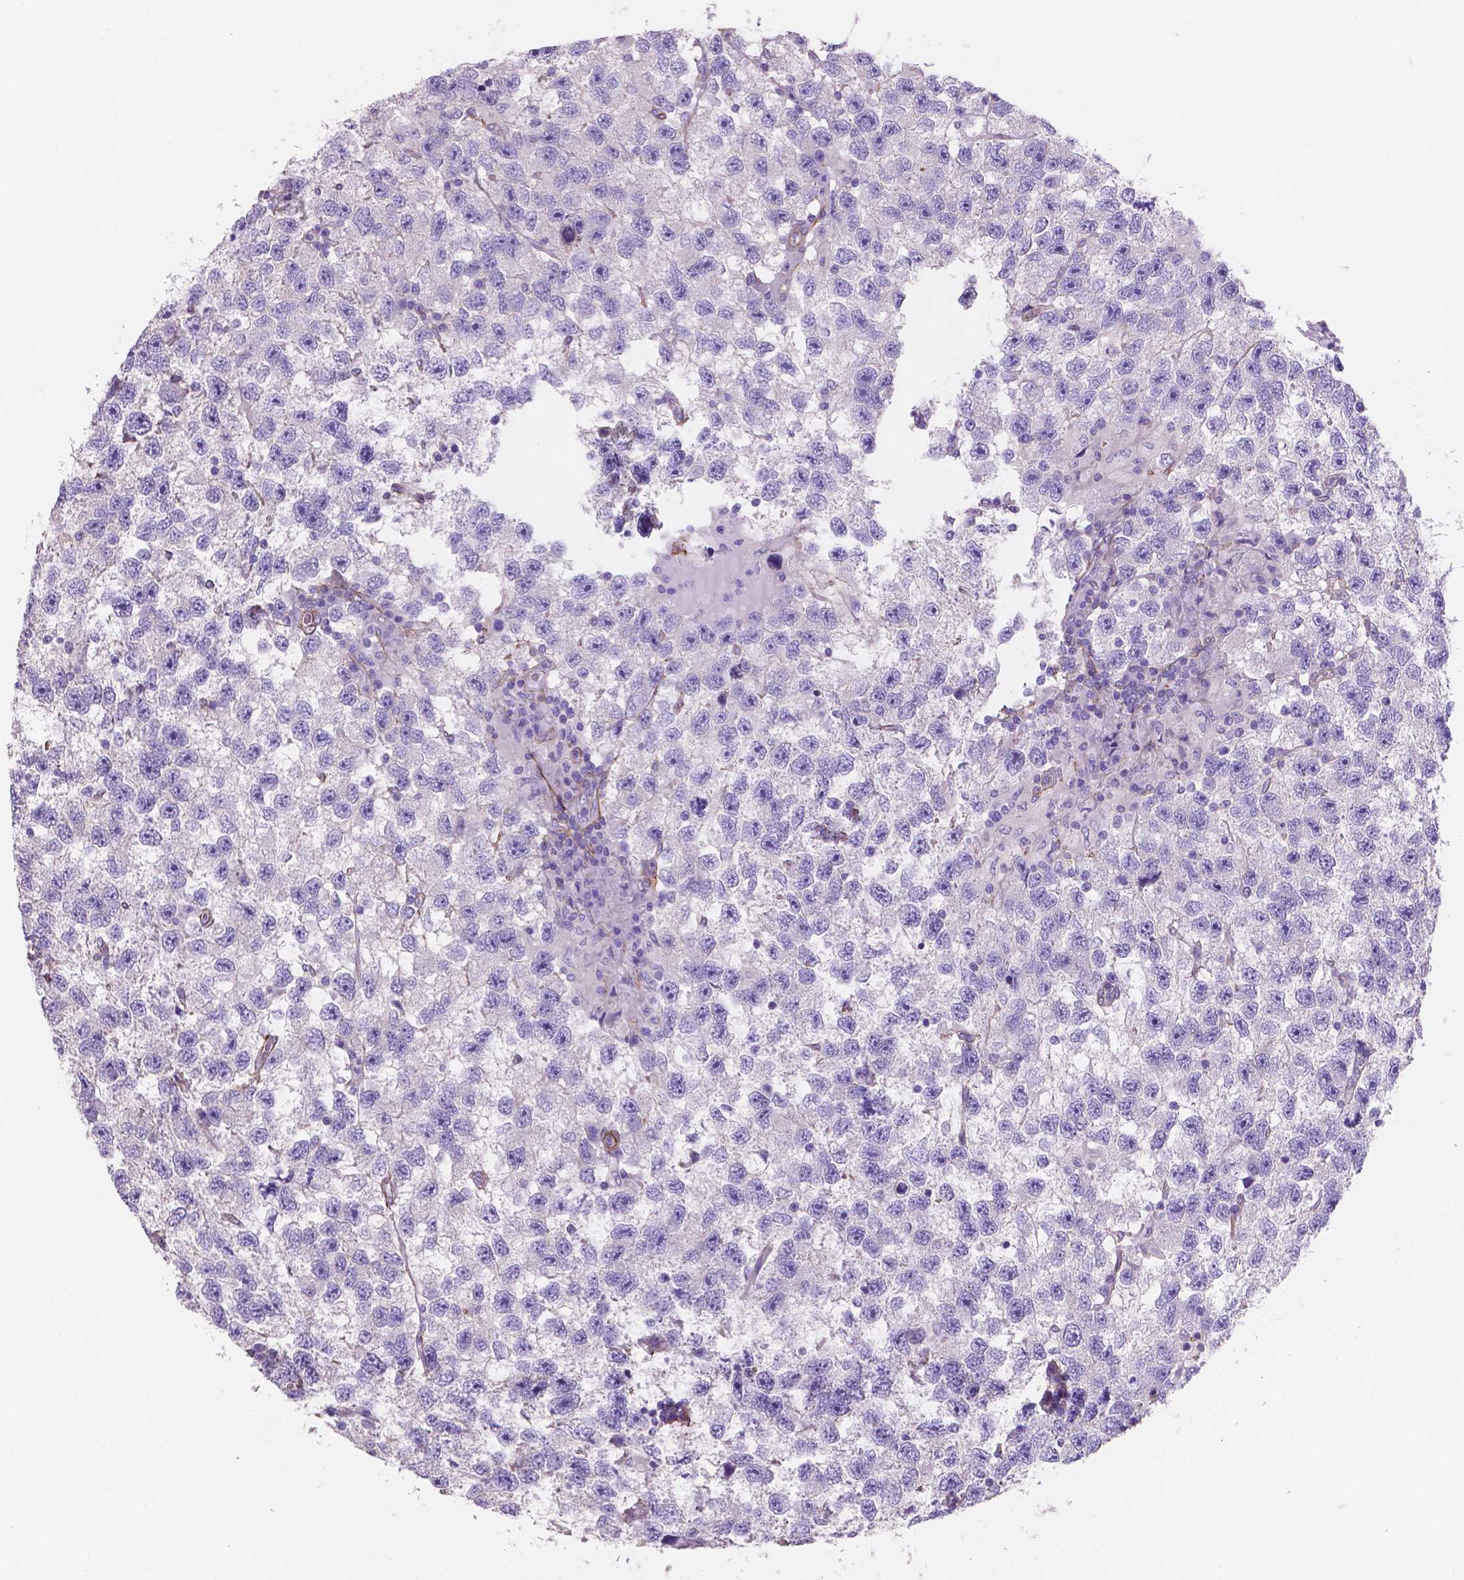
{"staining": {"intensity": "negative", "quantity": "none", "location": "none"}, "tissue": "testis cancer", "cell_type": "Tumor cells", "image_type": "cancer", "snomed": [{"axis": "morphology", "description": "Seminoma, NOS"}, {"axis": "topography", "description": "Testis"}], "caption": "This is an IHC image of testis cancer (seminoma). There is no positivity in tumor cells.", "gene": "TOR2A", "patient": {"sex": "male", "age": 26}}